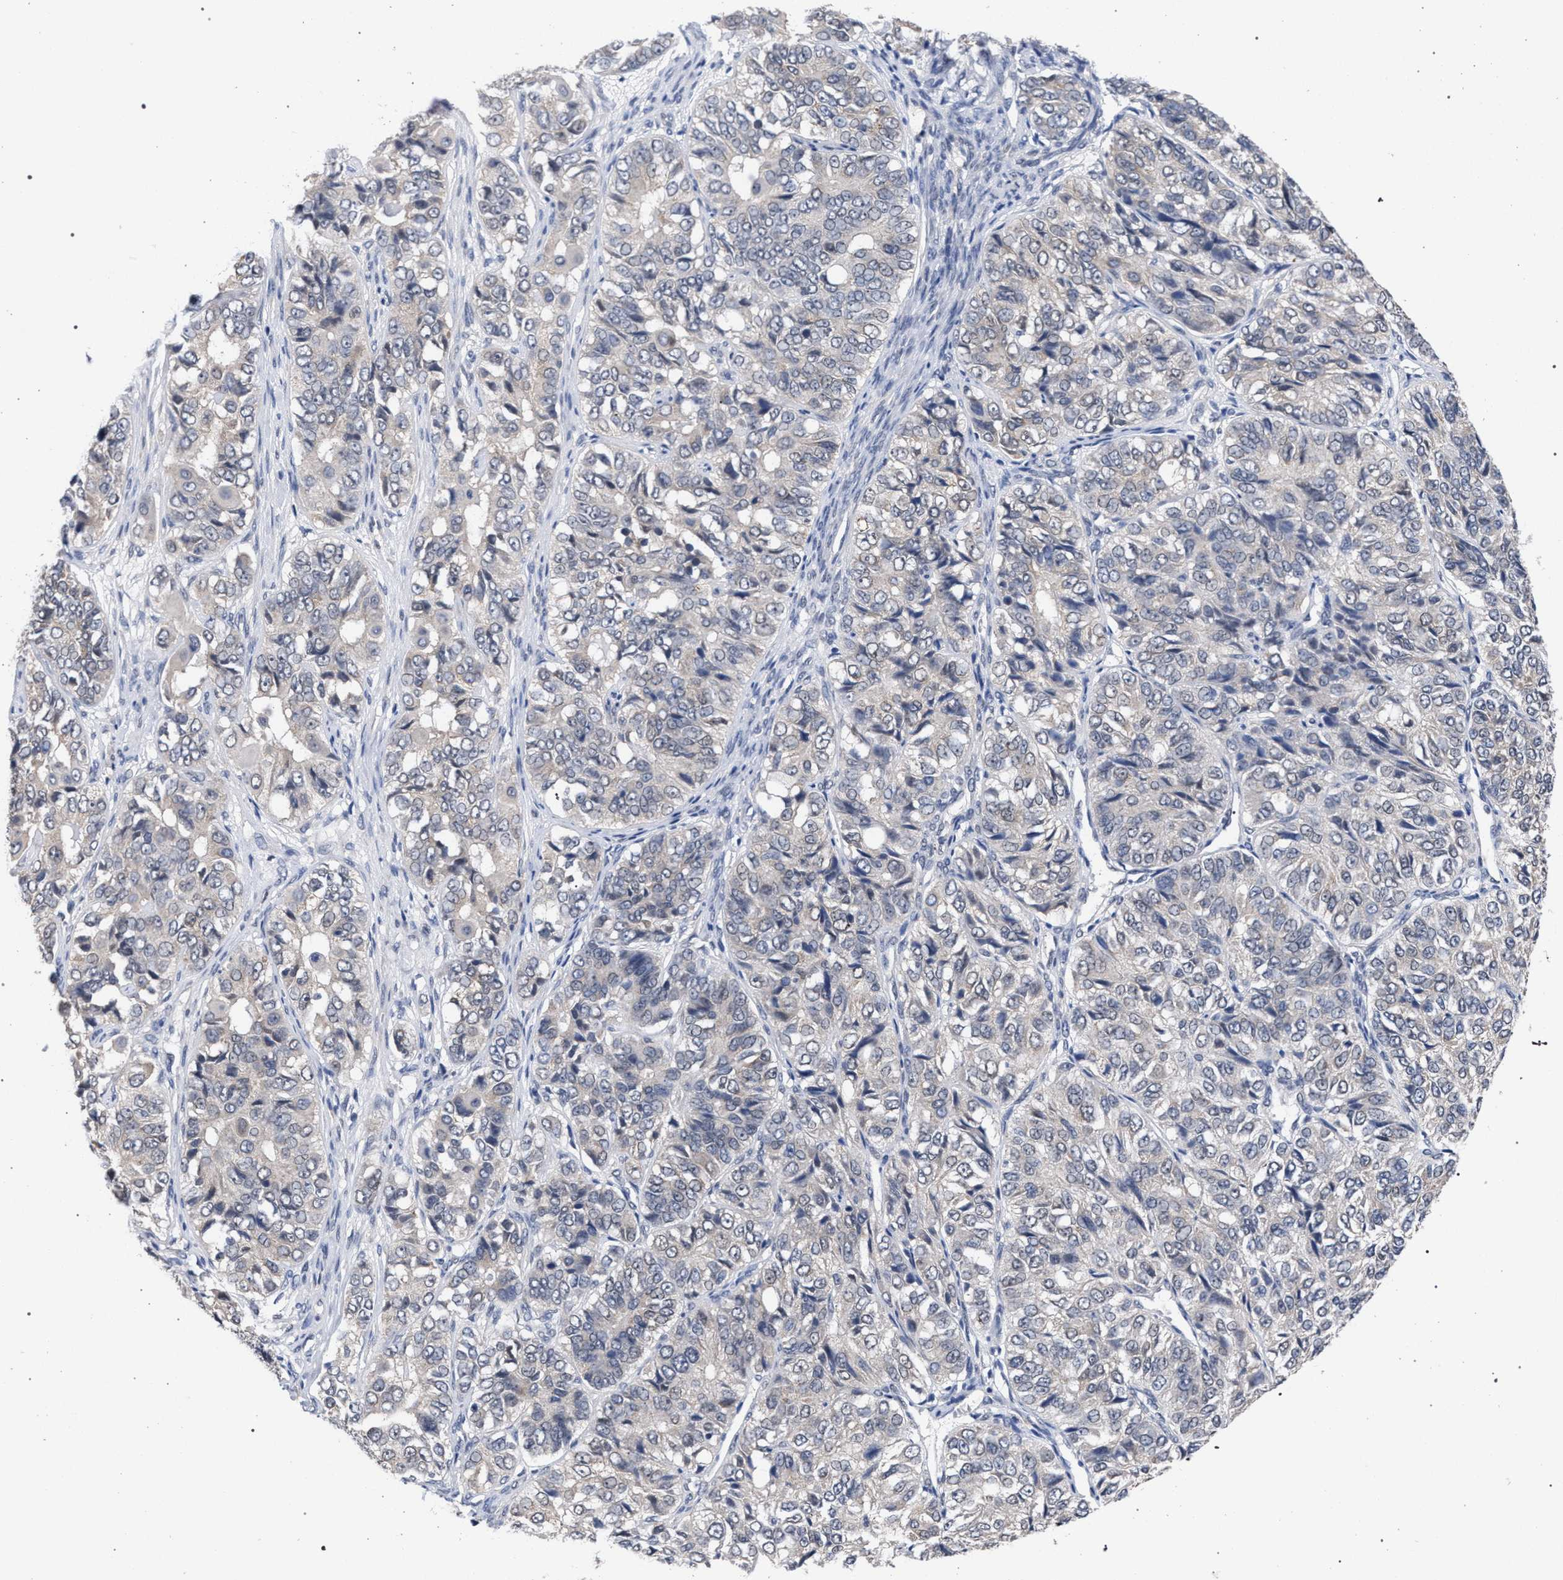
{"staining": {"intensity": "negative", "quantity": "none", "location": "none"}, "tissue": "ovarian cancer", "cell_type": "Tumor cells", "image_type": "cancer", "snomed": [{"axis": "morphology", "description": "Carcinoma, endometroid"}, {"axis": "topography", "description": "Ovary"}], "caption": "Ovarian cancer (endometroid carcinoma) was stained to show a protein in brown. There is no significant expression in tumor cells. (Brightfield microscopy of DAB (3,3'-diaminobenzidine) immunohistochemistry (IHC) at high magnification).", "gene": "GOLGA2", "patient": {"sex": "female", "age": 51}}